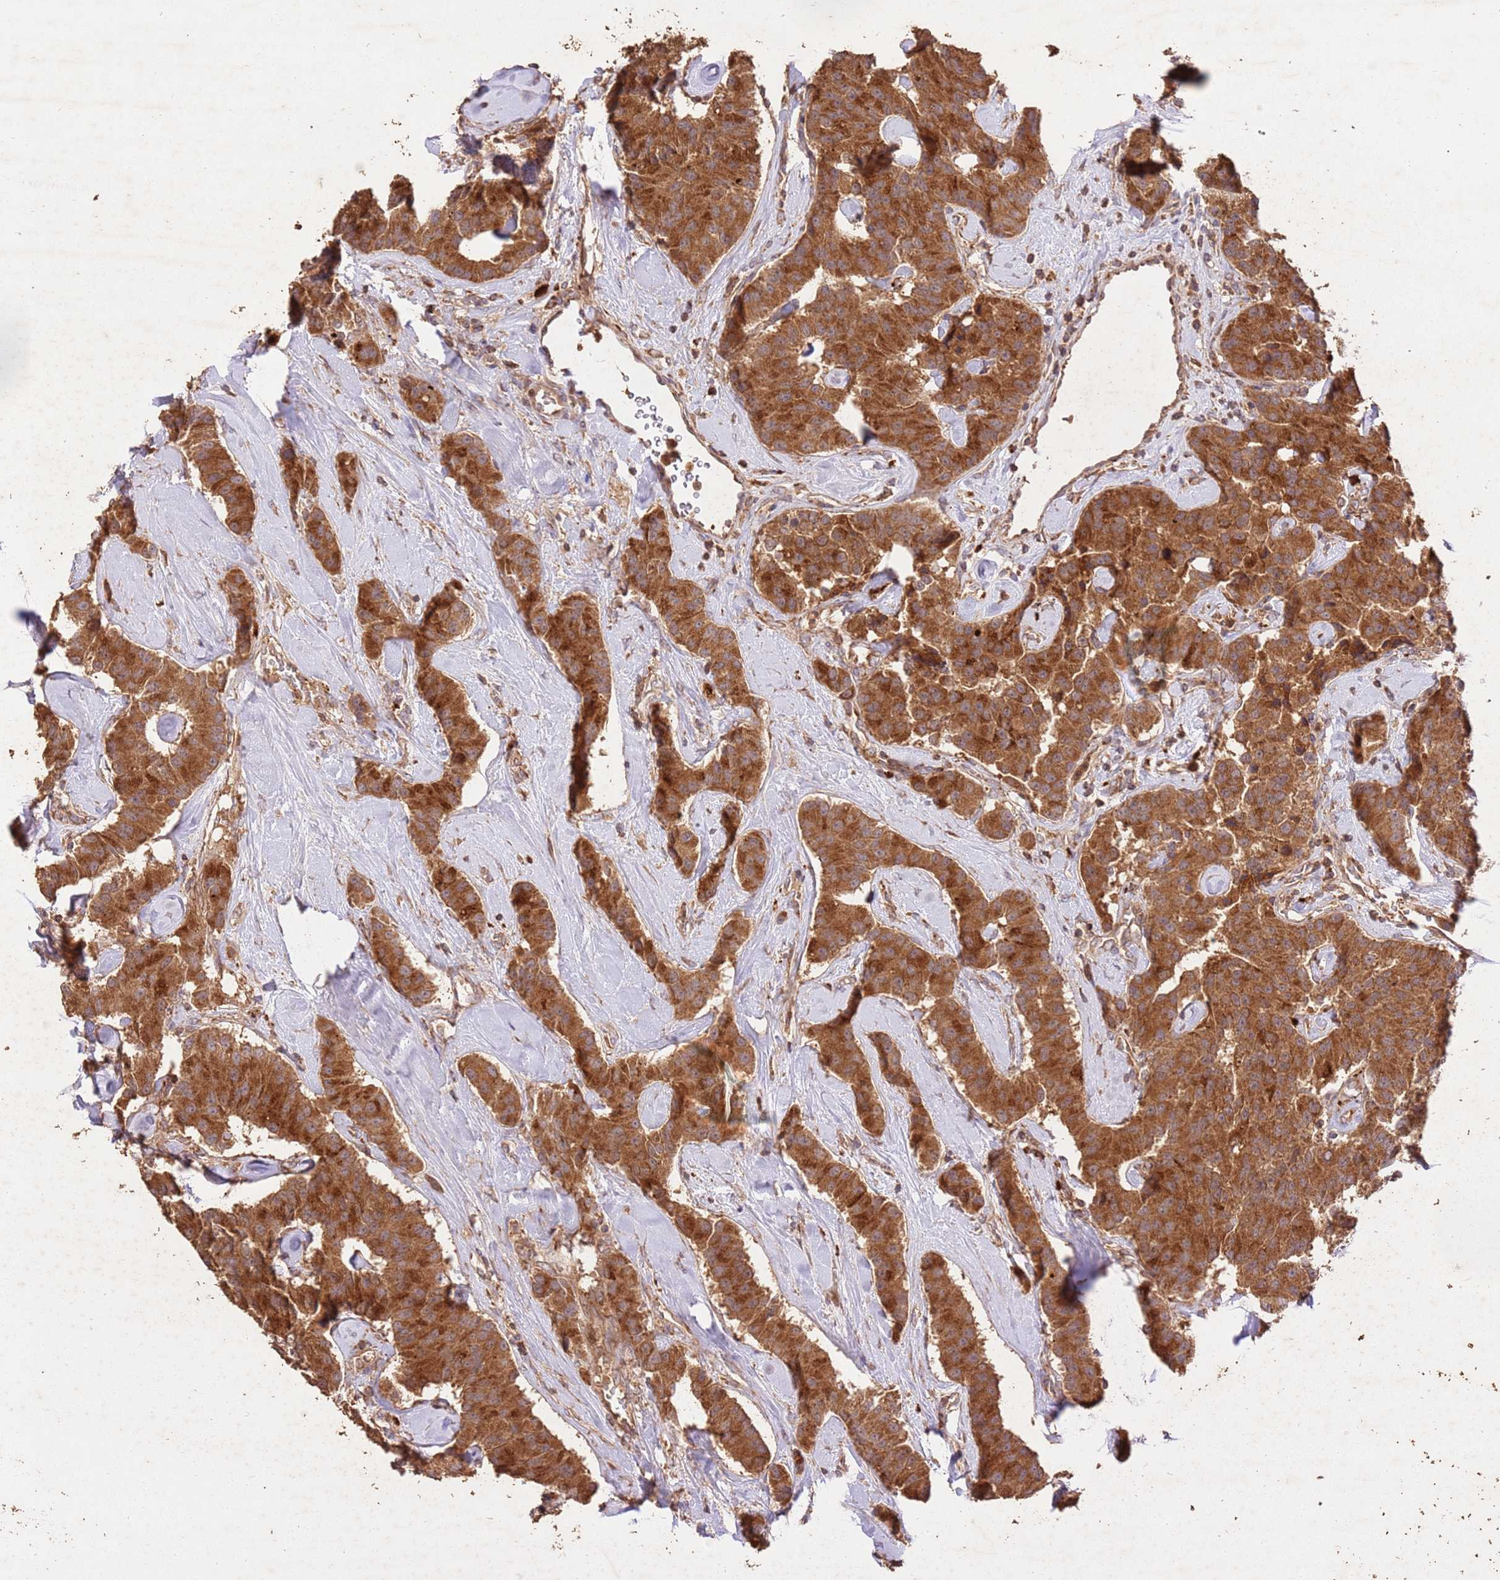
{"staining": {"intensity": "strong", "quantity": ">75%", "location": "cytoplasmic/membranous"}, "tissue": "carcinoid", "cell_type": "Tumor cells", "image_type": "cancer", "snomed": [{"axis": "morphology", "description": "Carcinoid, malignant, NOS"}, {"axis": "topography", "description": "Pancreas"}], "caption": "Carcinoid (malignant) tissue reveals strong cytoplasmic/membranous positivity in approximately >75% of tumor cells, visualized by immunohistochemistry. (DAB IHC with brightfield microscopy, high magnification).", "gene": "LRRC28", "patient": {"sex": "male", "age": 41}}